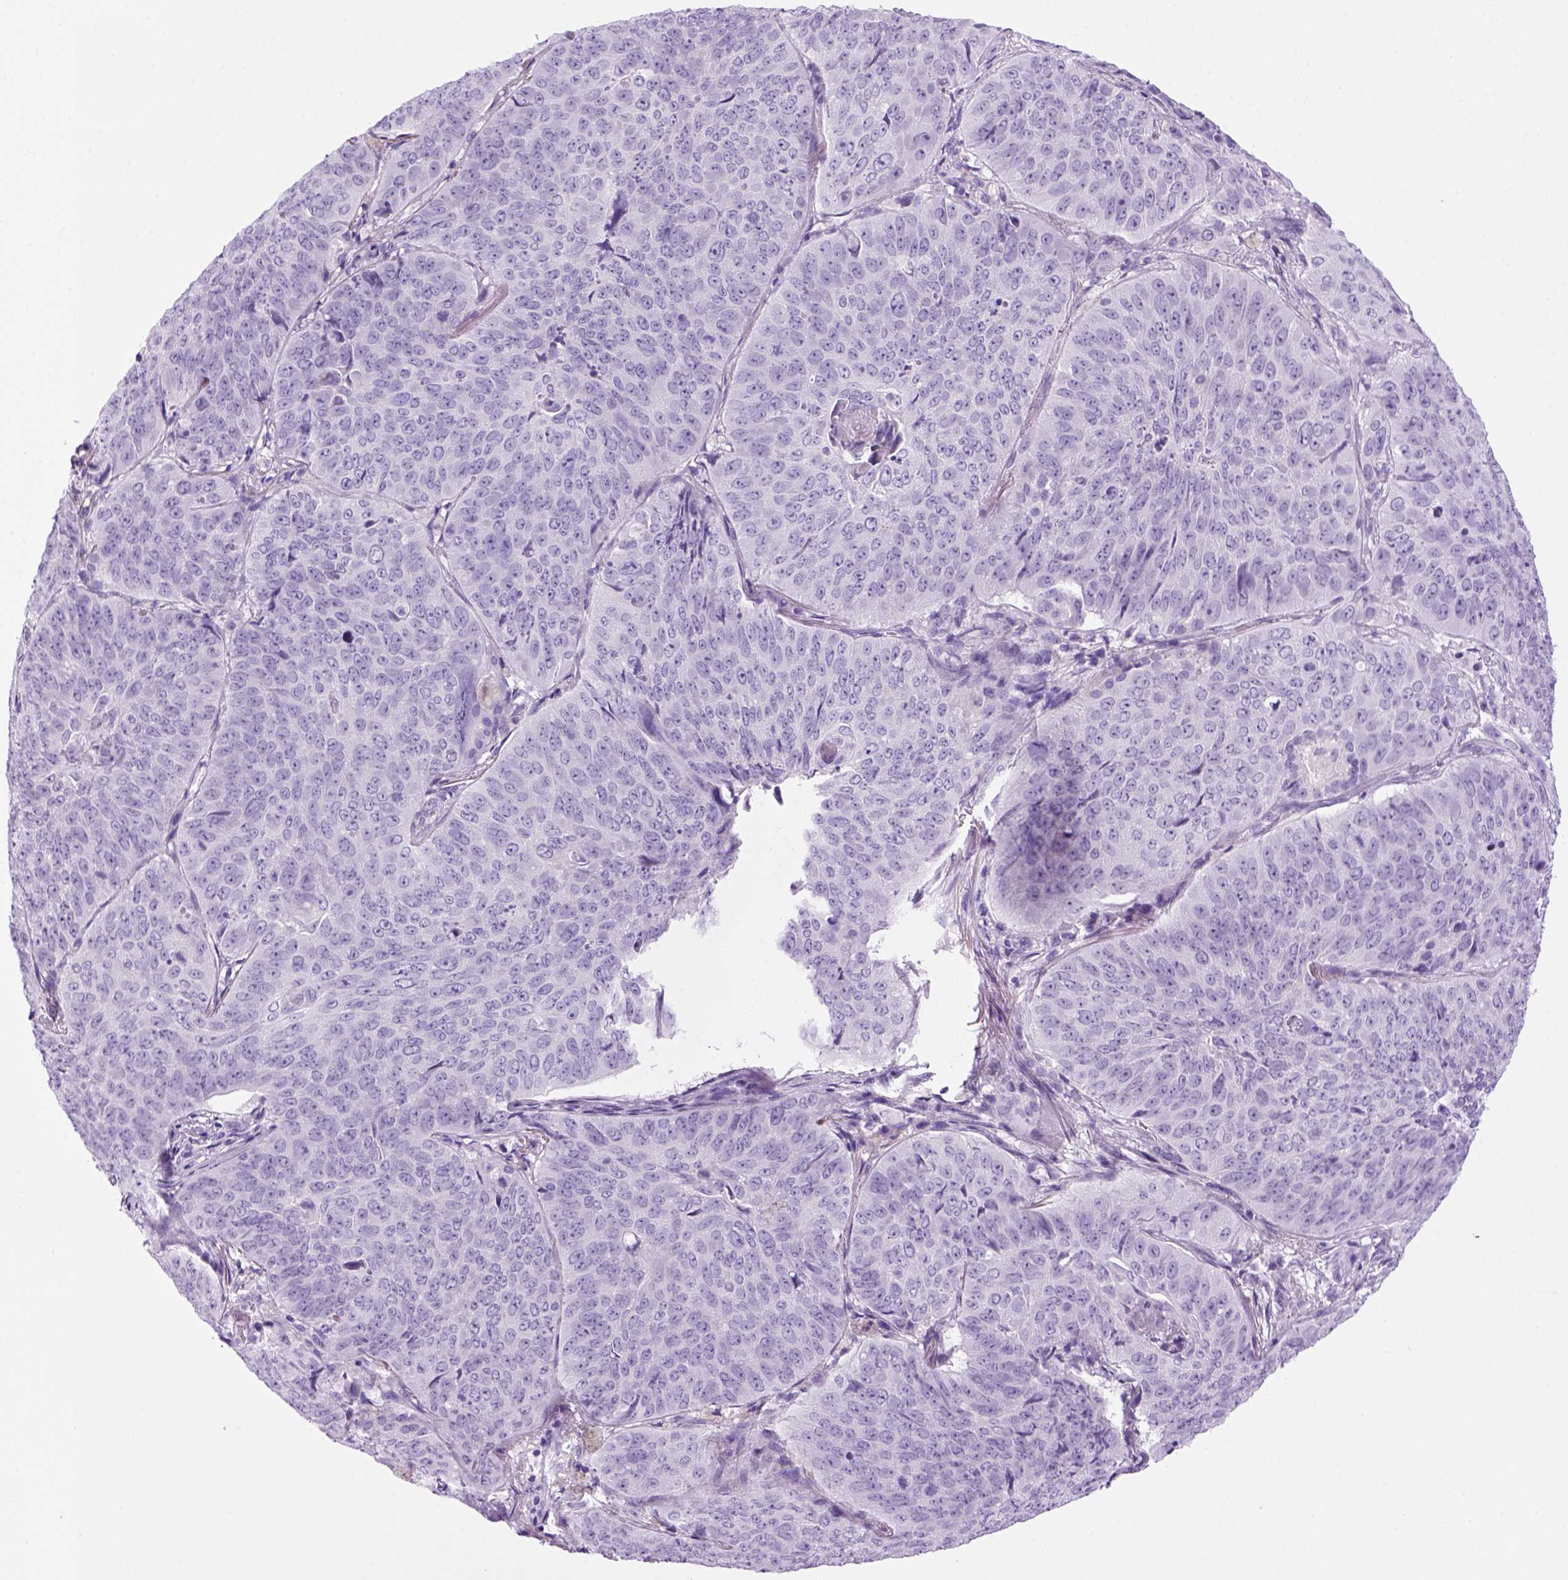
{"staining": {"intensity": "negative", "quantity": "none", "location": "none"}, "tissue": "lung cancer", "cell_type": "Tumor cells", "image_type": "cancer", "snomed": [{"axis": "morphology", "description": "Normal tissue, NOS"}, {"axis": "morphology", "description": "Squamous cell carcinoma, NOS"}, {"axis": "topography", "description": "Bronchus"}, {"axis": "topography", "description": "Lung"}], "caption": "Tumor cells show no significant protein staining in lung squamous cell carcinoma.", "gene": "SGCG", "patient": {"sex": "male", "age": 64}}